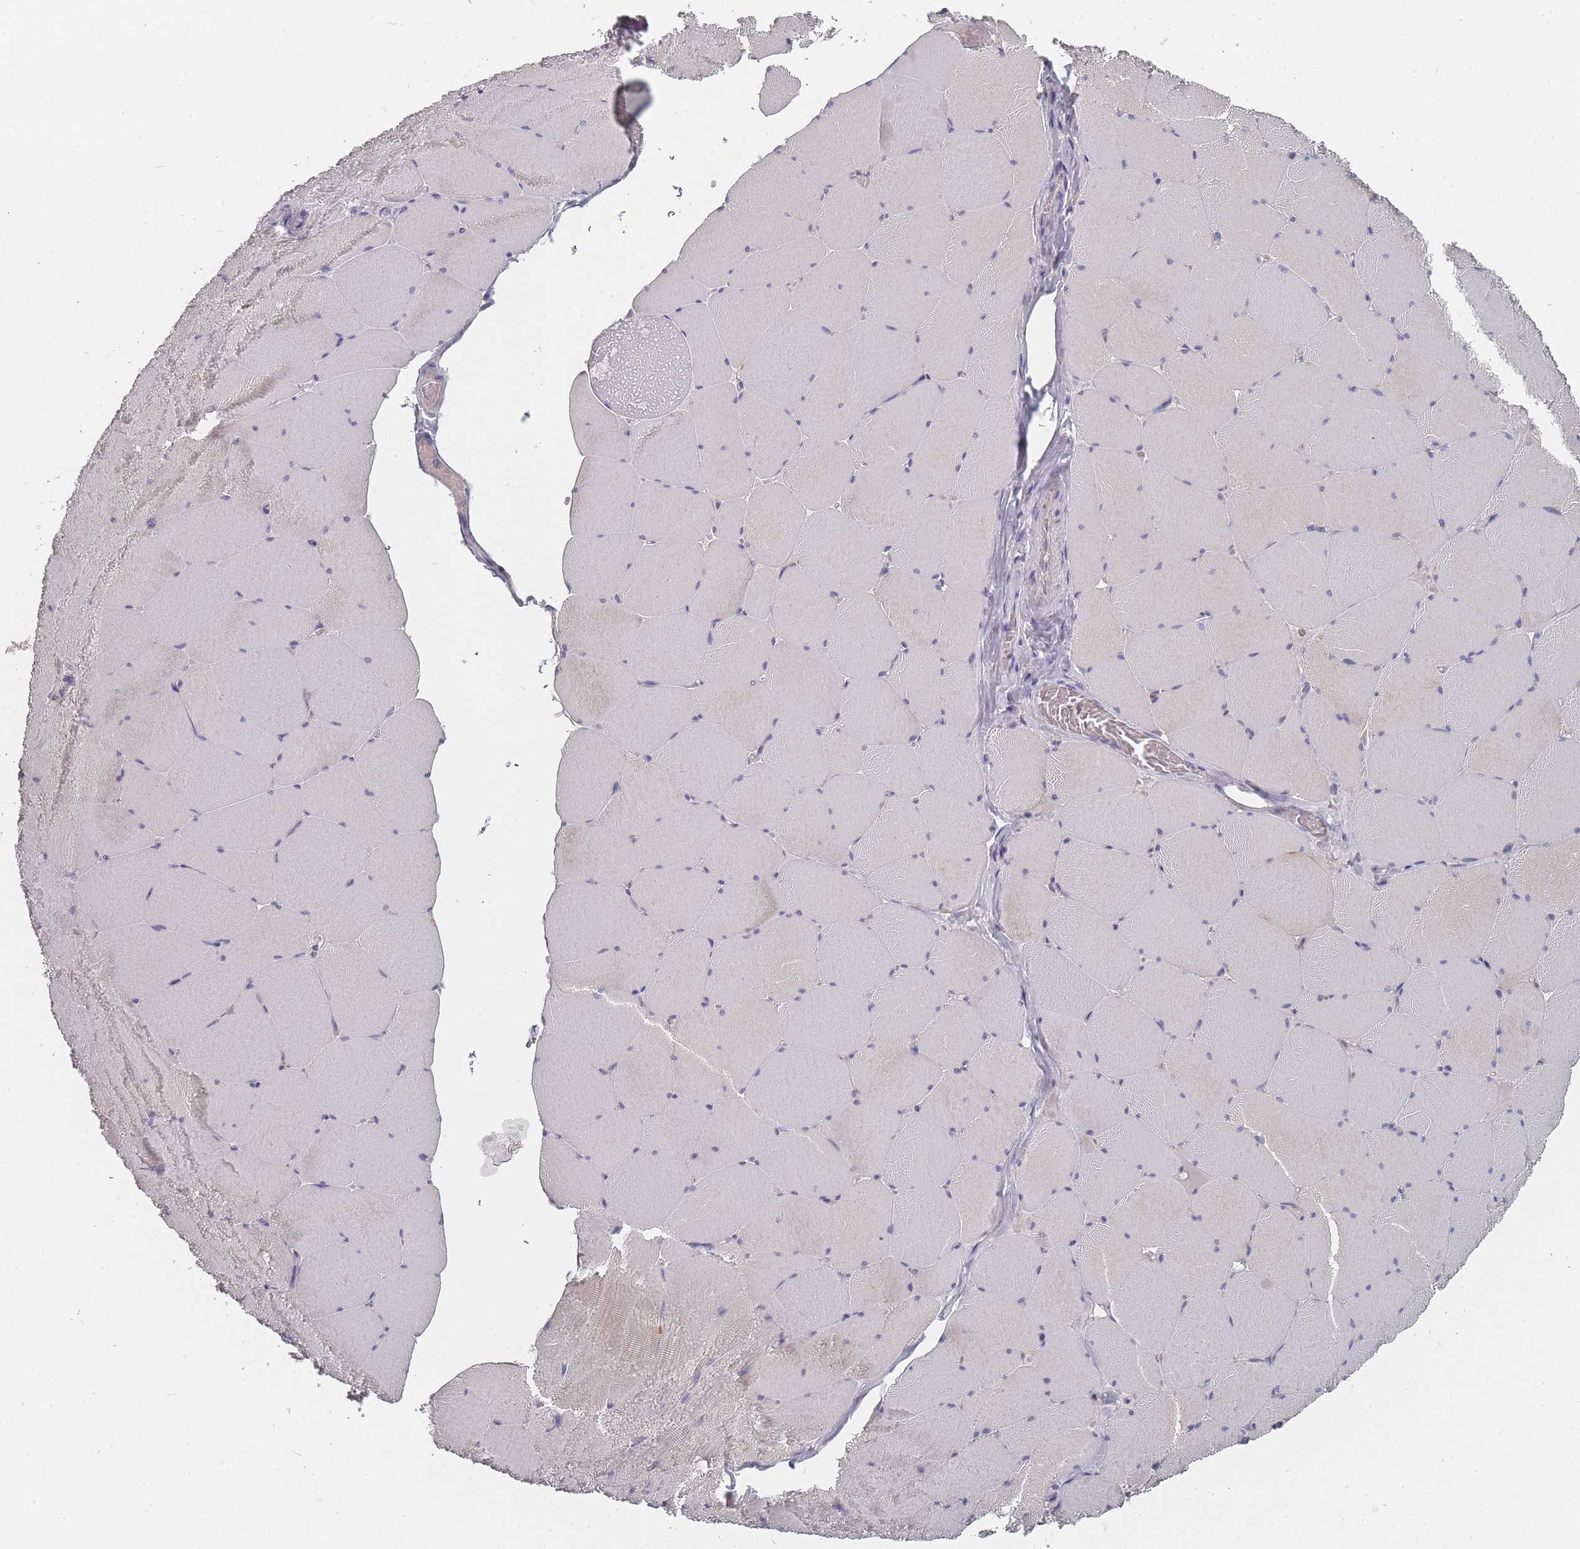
{"staining": {"intensity": "negative", "quantity": "none", "location": "none"}, "tissue": "skeletal muscle", "cell_type": "Myocytes", "image_type": "normal", "snomed": [{"axis": "morphology", "description": "Normal tissue, NOS"}, {"axis": "topography", "description": "Skeletal muscle"}, {"axis": "topography", "description": "Head-Neck"}], "caption": "A high-resolution image shows immunohistochemistry (IHC) staining of unremarkable skeletal muscle, which exhibits no significant positivity in myocytes.", "gene": "SLC35E4", "patient": {"sex": "male", "age": 66}}